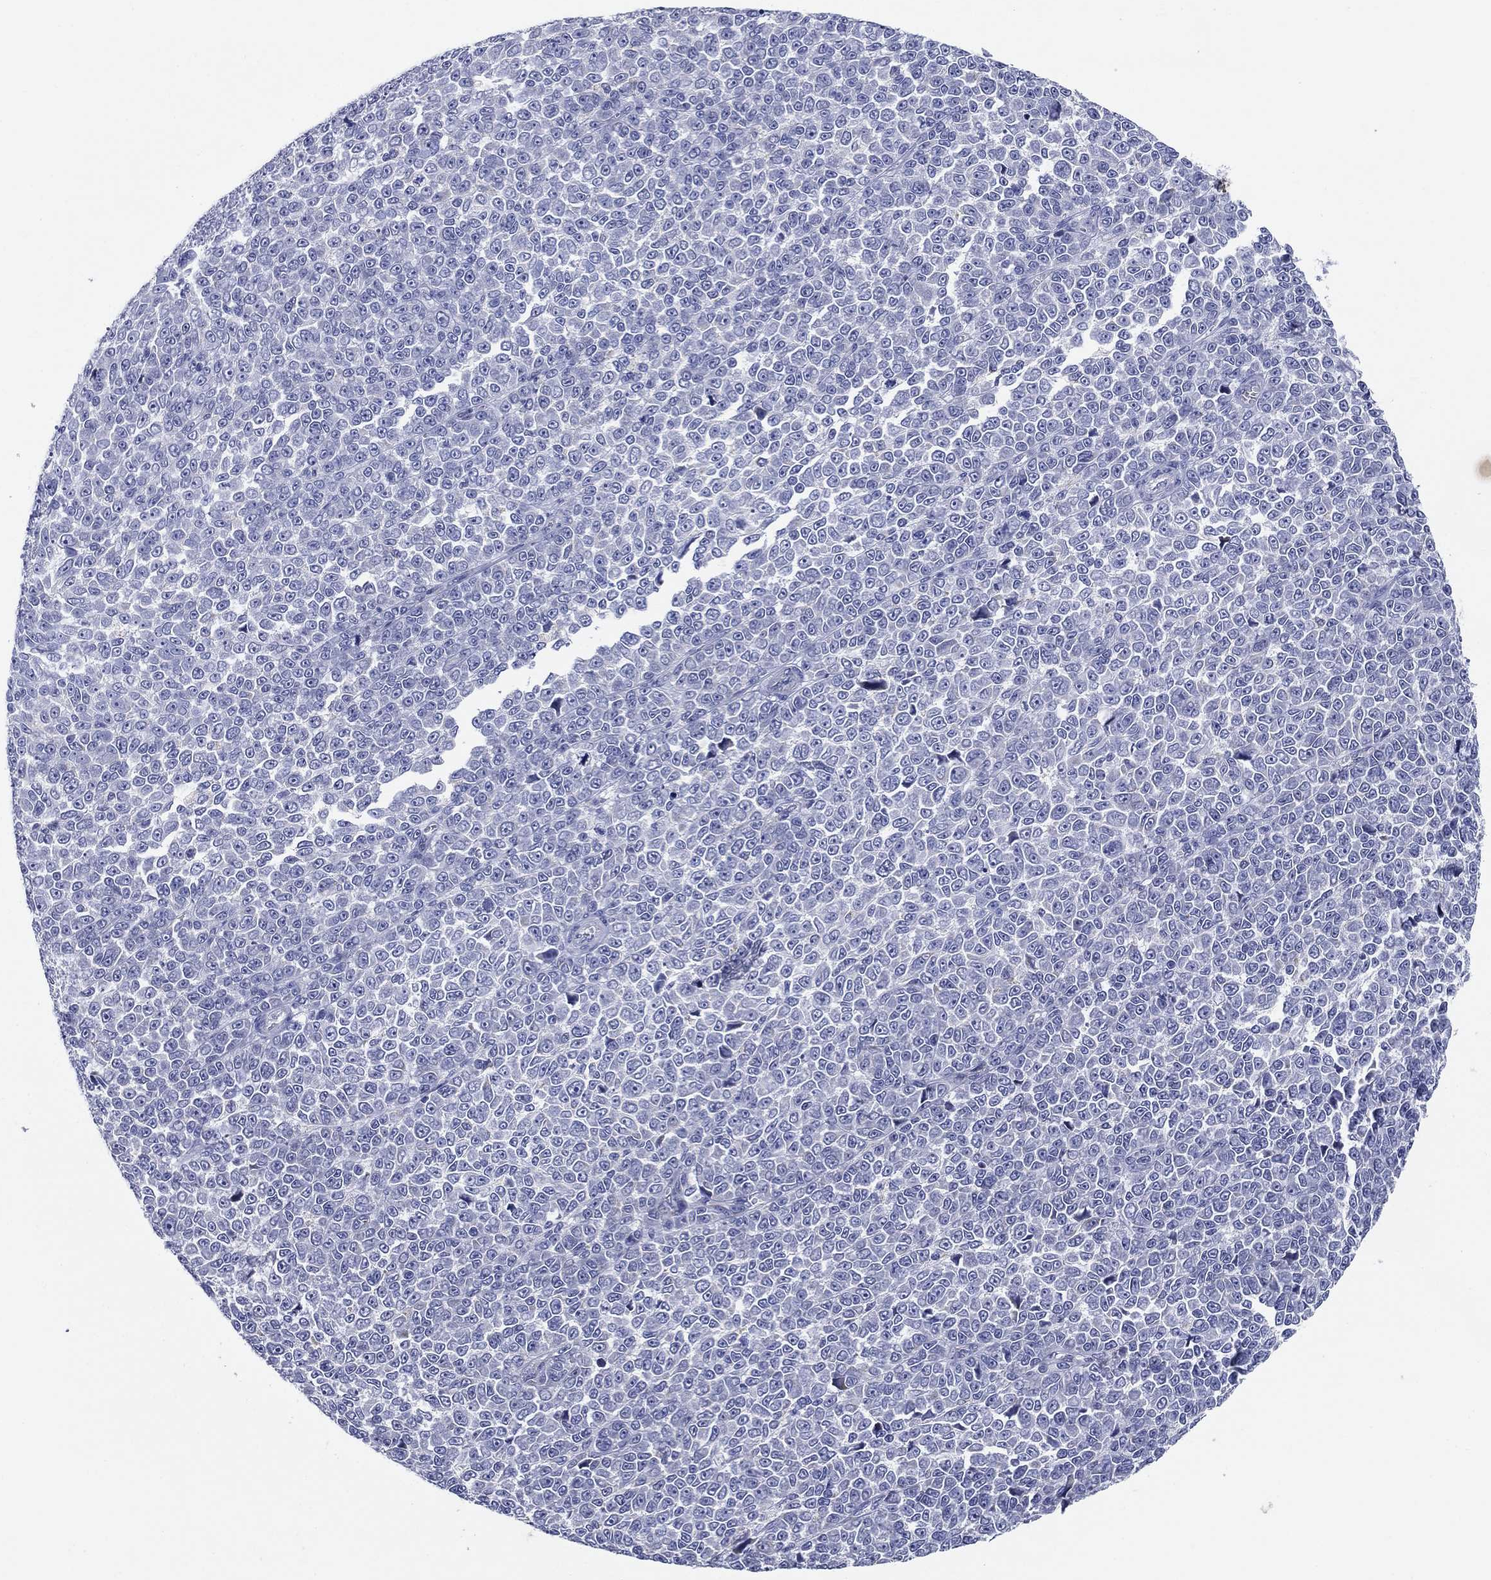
{"staining": {"intensity": "negative", "quantity": "none", "location": "none"}, "tissue": "melanoma", "cell_type": "Tumor cells", "image_type": "cancer", "snomed": [{"axis": "morphology", "description": "Malignant melanoma, NOS"}, {"axis": "topography", "description": "Skin"}], "caption": "Human malignant melanoma stained for a protein using immunohistochemistry (IHC) reveals no positivity in tumor cells.", "gene": "UPB1", "patient": {"sex": "female", "age": 95}}